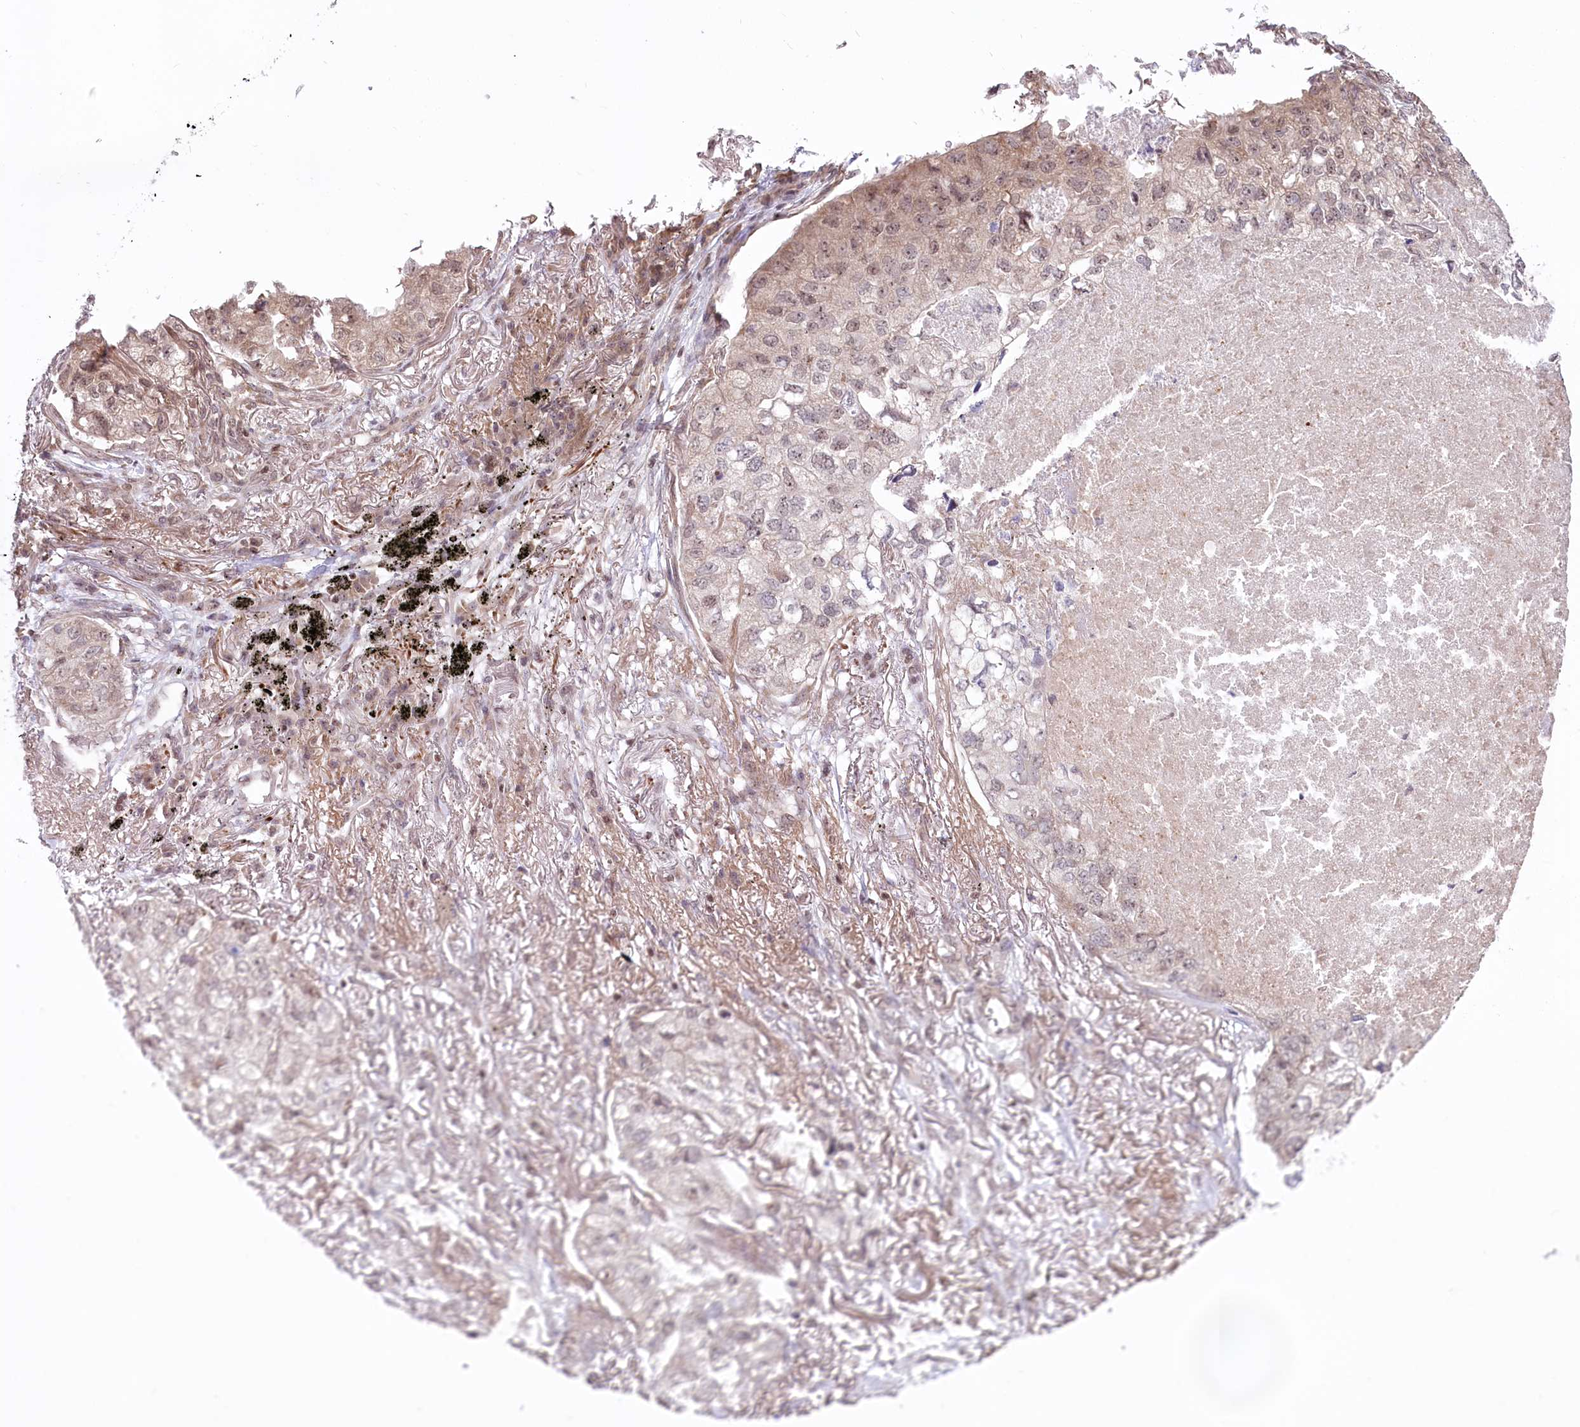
{"staining": {"intensity": "weak", "quantity": "<25%", "location": "nuclear"}, "tissue": "lung cancer", "cell_type": "Tumor cells", "image_type": "cancer", "snomed": [{"axis": "morphology", "description": "Adenocarcinoma, NOS"}, {"axis": "topography", "description": "Lung"}], "caption": "Photomicrograph shows no protein staining in tumor cells of lung cancer (adenocarcinoma) tissue. (IHC, brightfield microscopy, high magnification).", "gene": "CGGBP1", "patient": {"sex": "male", "age": 65}}